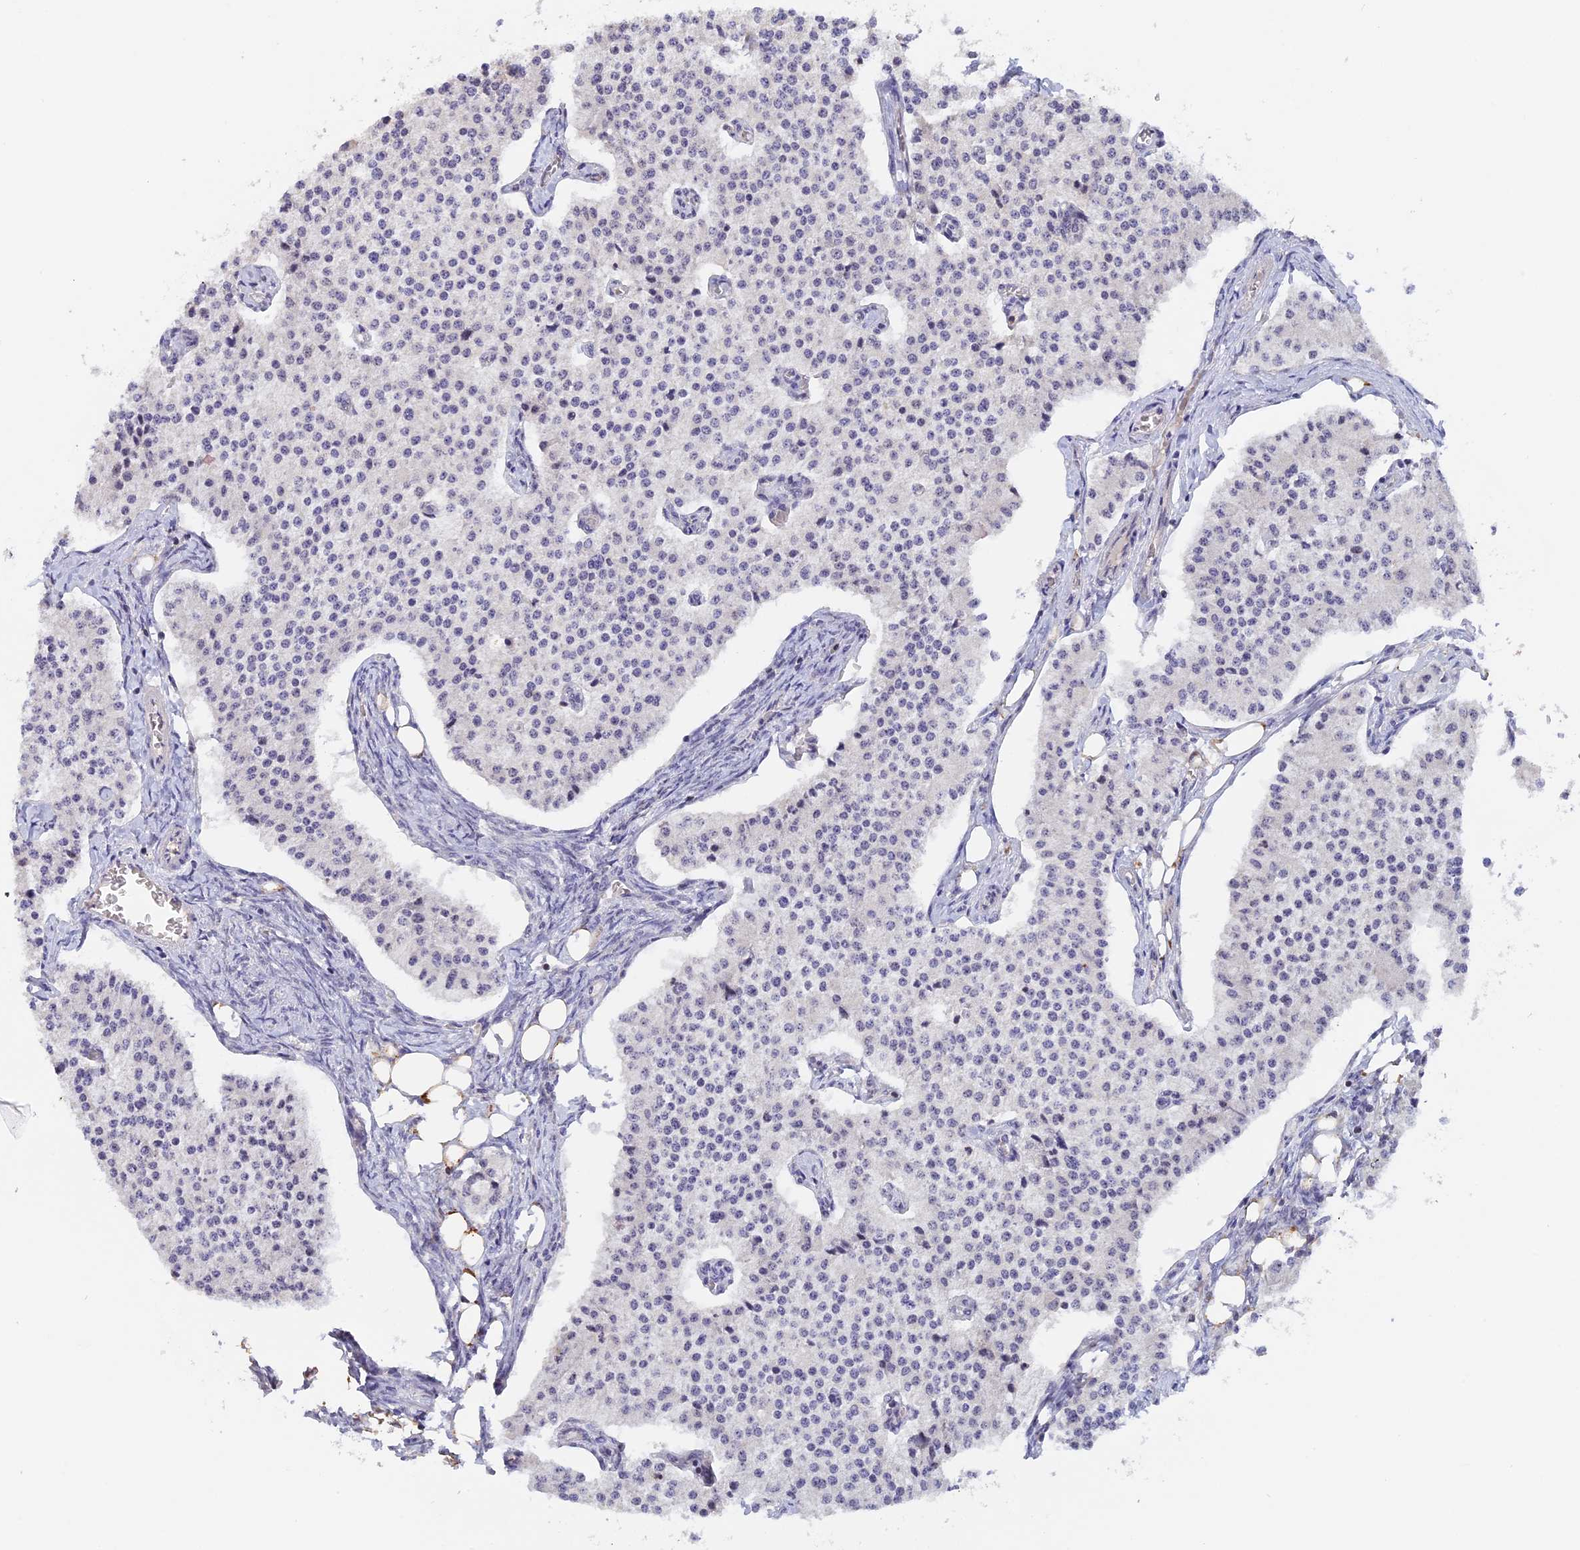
{"staining": {"intensity": "negative", "quantity": "none", "location": "none"}, "tissue": "carcinoid", "cell_type": "Tumor cells", "image_type": "cancer", "snomed": [{"axis": "morphology", "description": "Carcinoid, malignant, NOS"}, {"axis": "topography", "description": "Colon"}], "caption": "There is no significant staining in tumor cells of carcinoid.", "gene": "RFC5", "patient": {"sex": "female", "age": 52}}